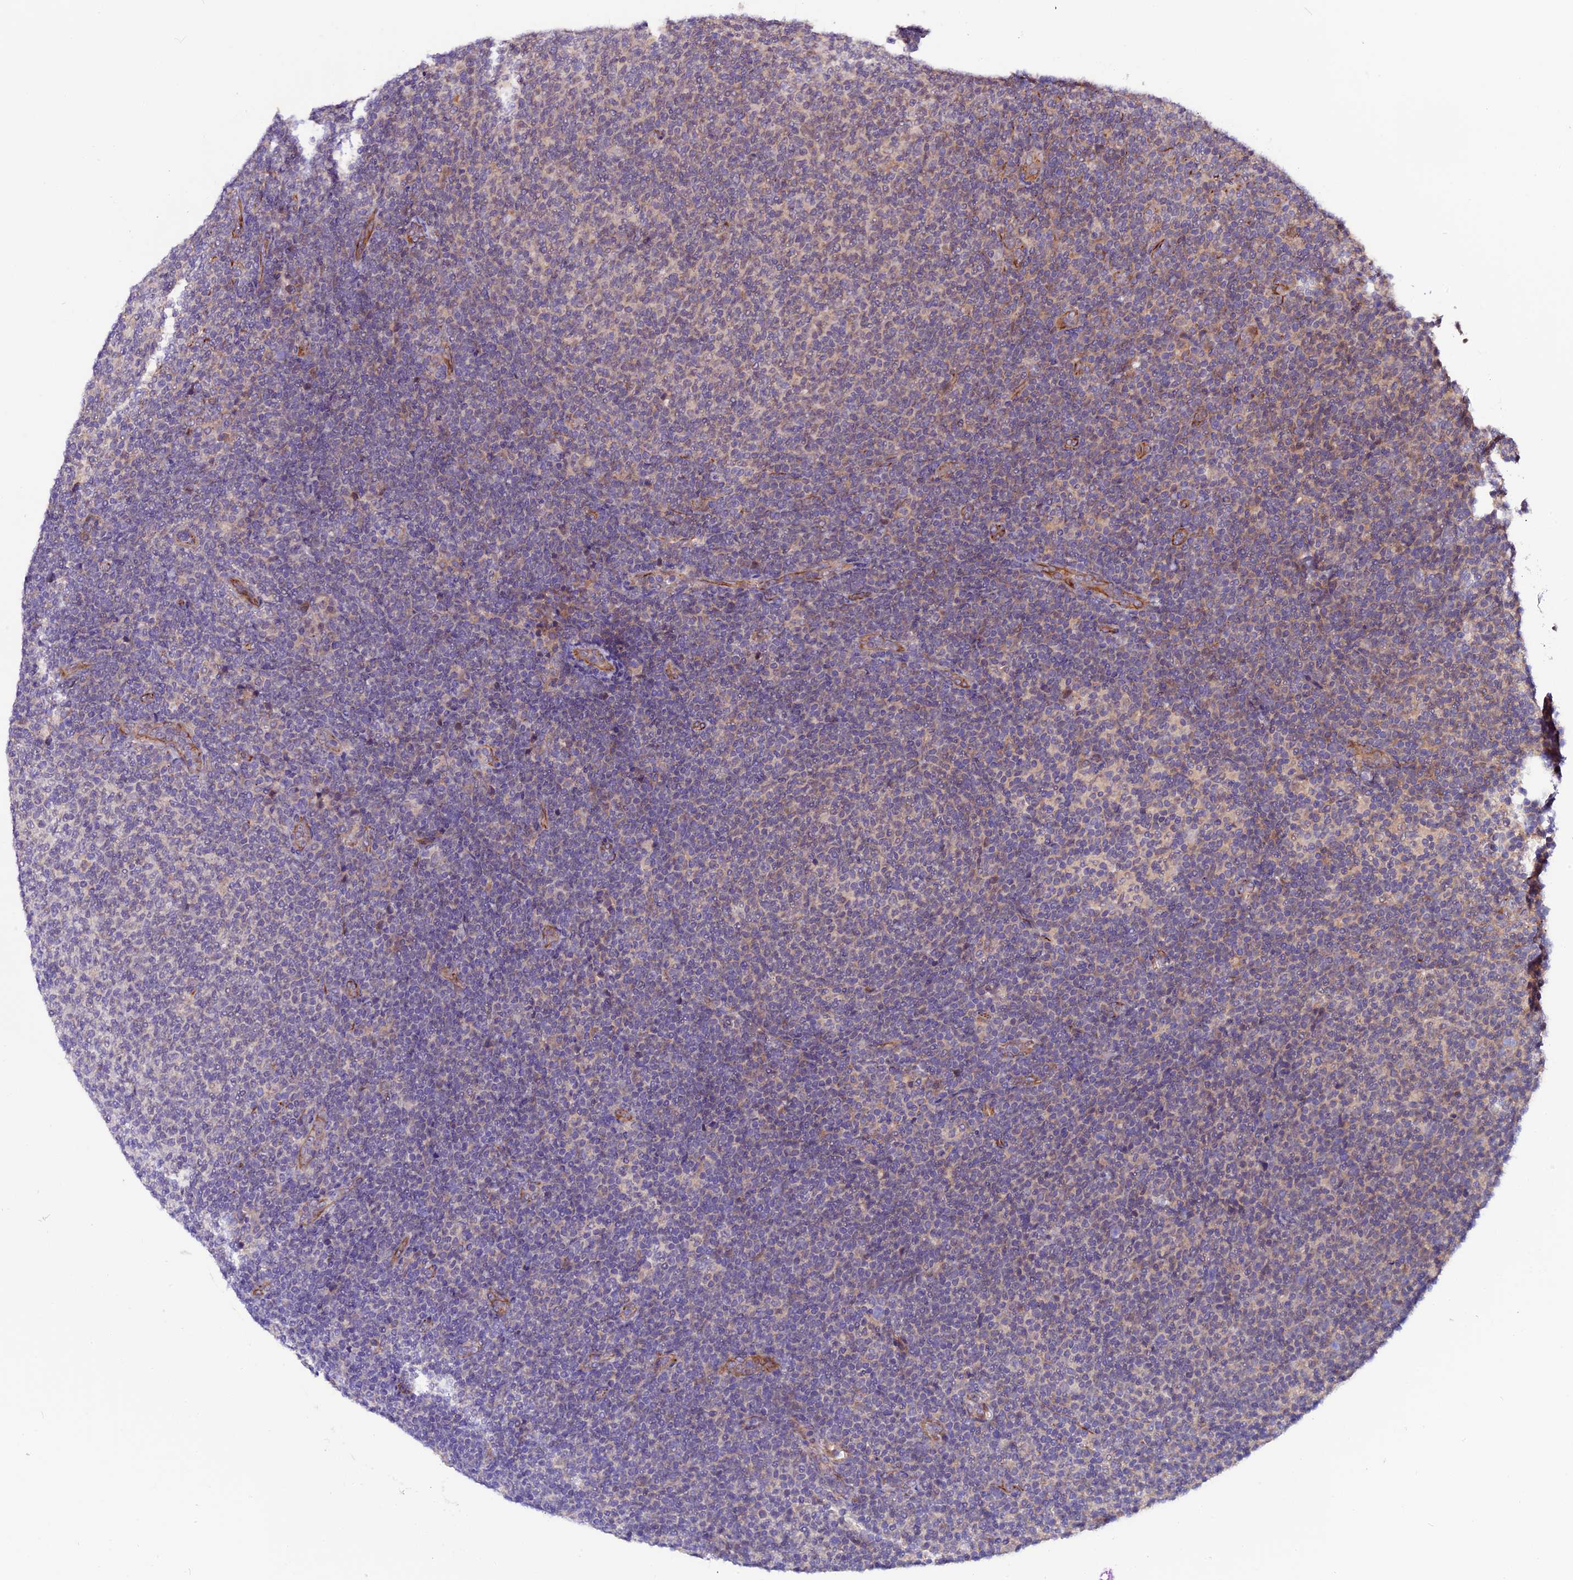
{"staining": {"intensity": "weak", "quantity": "<25%", "location": "cytoplasmic/membranous"}, "tissue": "lymphoma", "cell_type": "Tumor cells", "image_type": "cancer", "snomed": [{"axis": "morphology", "description": "Malignant lymphoma, non-Hodgkin's type, Low grade"}, {"axis": "topography", "description": "Lymph node"}], "caption": "Immunohistochemistry (IHC) of lymphoma shows no staining in tumor cells.", "gene": "RINL", "patient": {"sex": "male", "age": 66}}